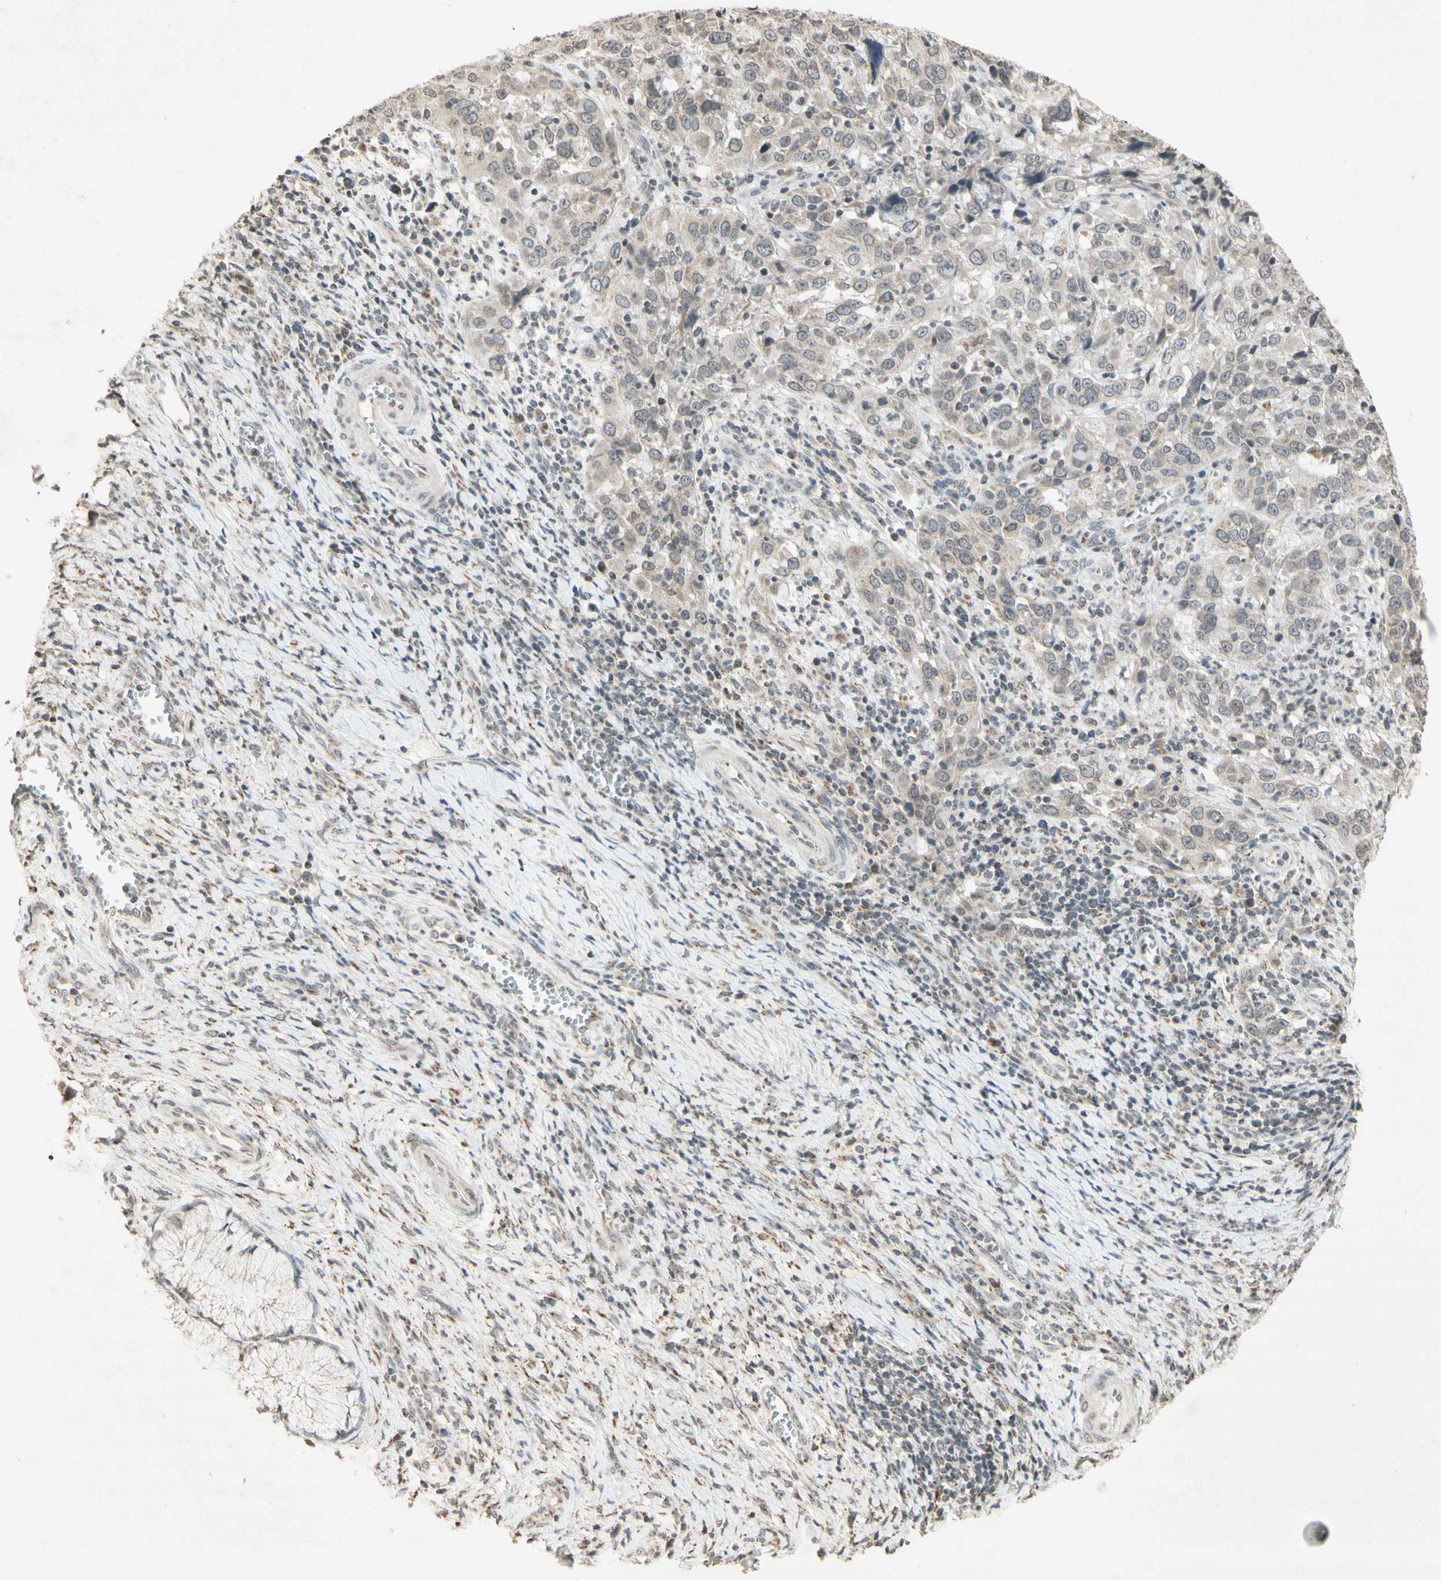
{"staining": {"intensity": "weak", "quantity": "<25%", "location": "cytoplasmic/membranous"}, "tissue": "cervical cancer", "cell_type": "Tumor cells", "image_type": "cancer", "snomed": [{"axis": "morphology", "description": "Squamous cell carcinoma, NOS"}, {"axis": "topography", "description": "Cervix"}], "caption": "A high-resolution photomicrograph shows immunohistochemistry staining of cervical cancer (squamous cell carcinoma), which reveals no significant expression in tumor cells.", "gene": "CCNI", "patient": {"sex": "female", "age": 32}}